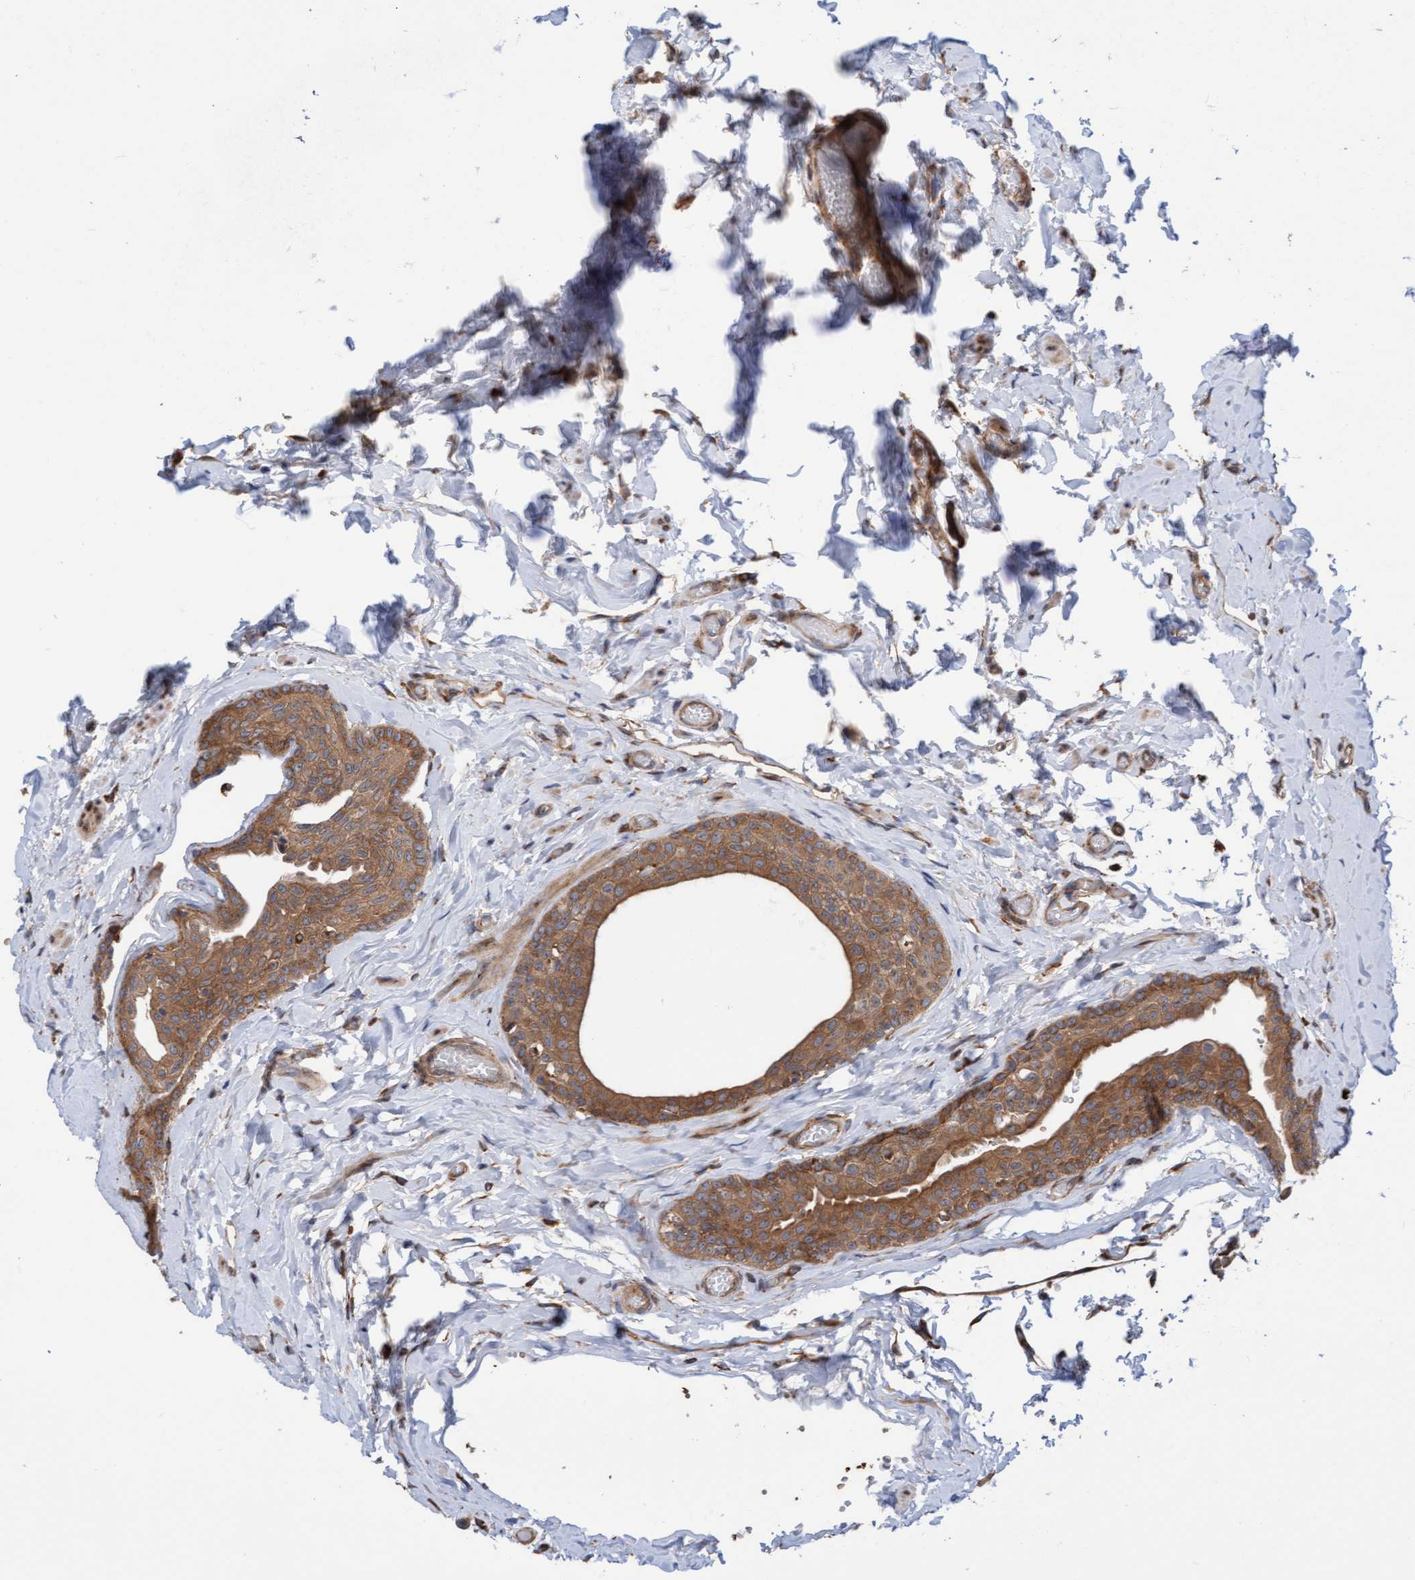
{"staining": {"intensity": "moderate", "quantity": ">75%", "location": "cytoplasmic/membranous"}, "tissue": "epididymis", "cell_type": "Glandular cells", "image_type": "normal", "snomed": [{"axis": "morphology", "description": "Normal tissue, NOS"}, {"axis": "topography", "description": "Testis"}, {"axis": "topography", "description": "Epididymis"}], "caption": "This micrograph exhibits immunohistochemistry (IHC) staining of normal epididymis, with medium moderate cytoplasmic/membranous staining in about >75% of glandular cells.", "gene": "KIAA0753", "patient": {"sex": "male", "age": 36}}